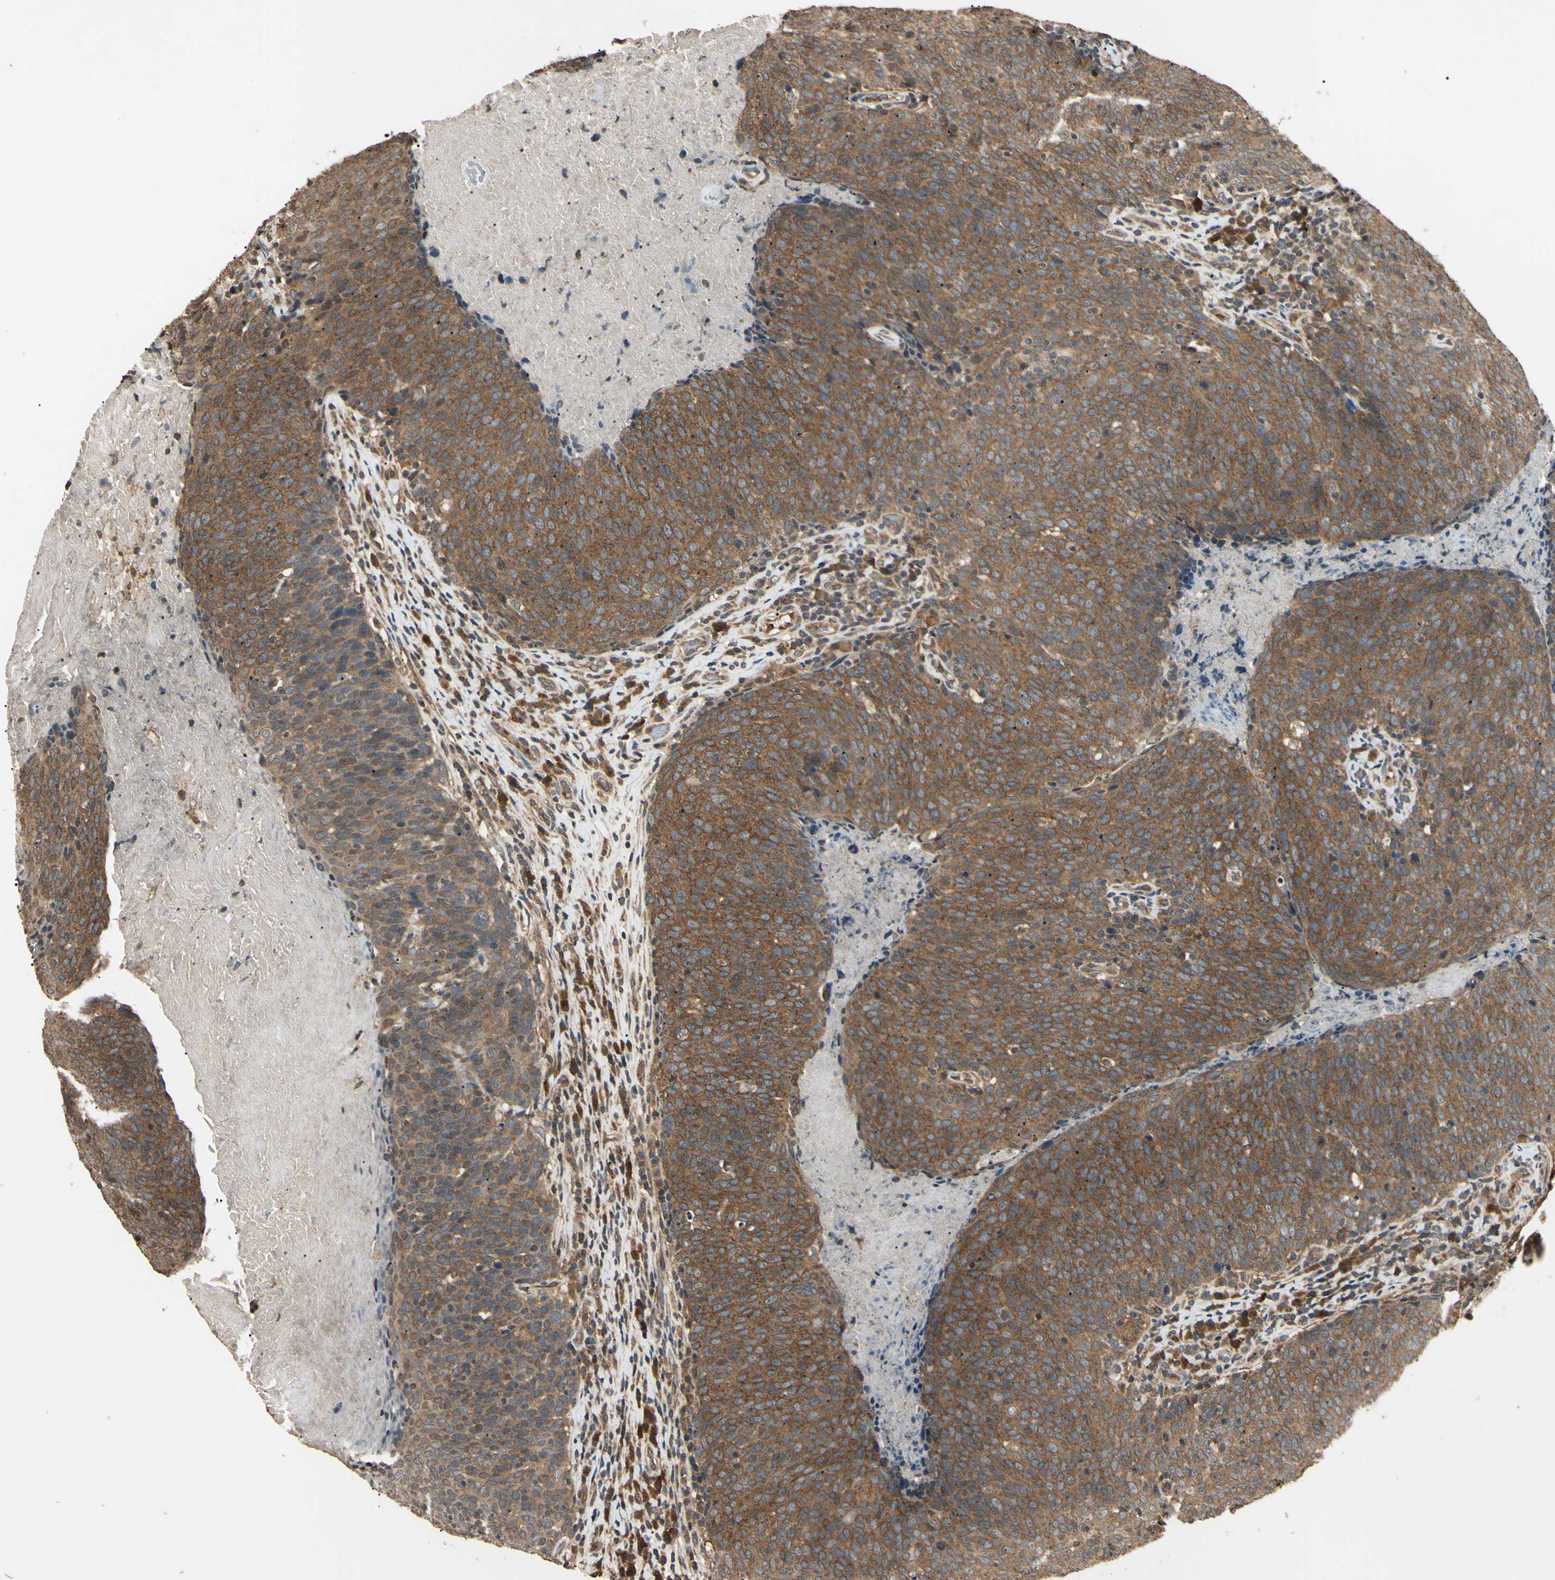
{"staining": {"intensity": "moderate", "quantity": ">75%", "location": "cytoplasmic/membranous"}, "tissue": "head and neck cancer", "cell_type": "Tumor cells", "image_type": "cancer", "snomed": [{"axis": "morphology", "description": "Squamous cell carcinoma, NOS"}, {"axis": "morphology", "description": "Squamous cell carcinoma, metastatic, NOS"}, {"axis": "topography", "description": "Lymph node"}, {"axis": "topography", "description": "Head-Neck"}], "caption": "Head and neck cancer tissue demonstrates moderate cytoplasmic/membranous expression in about >75% of tumor cells", "gene": "EPN1", "patient": {"sex": "male", "age": 62}}